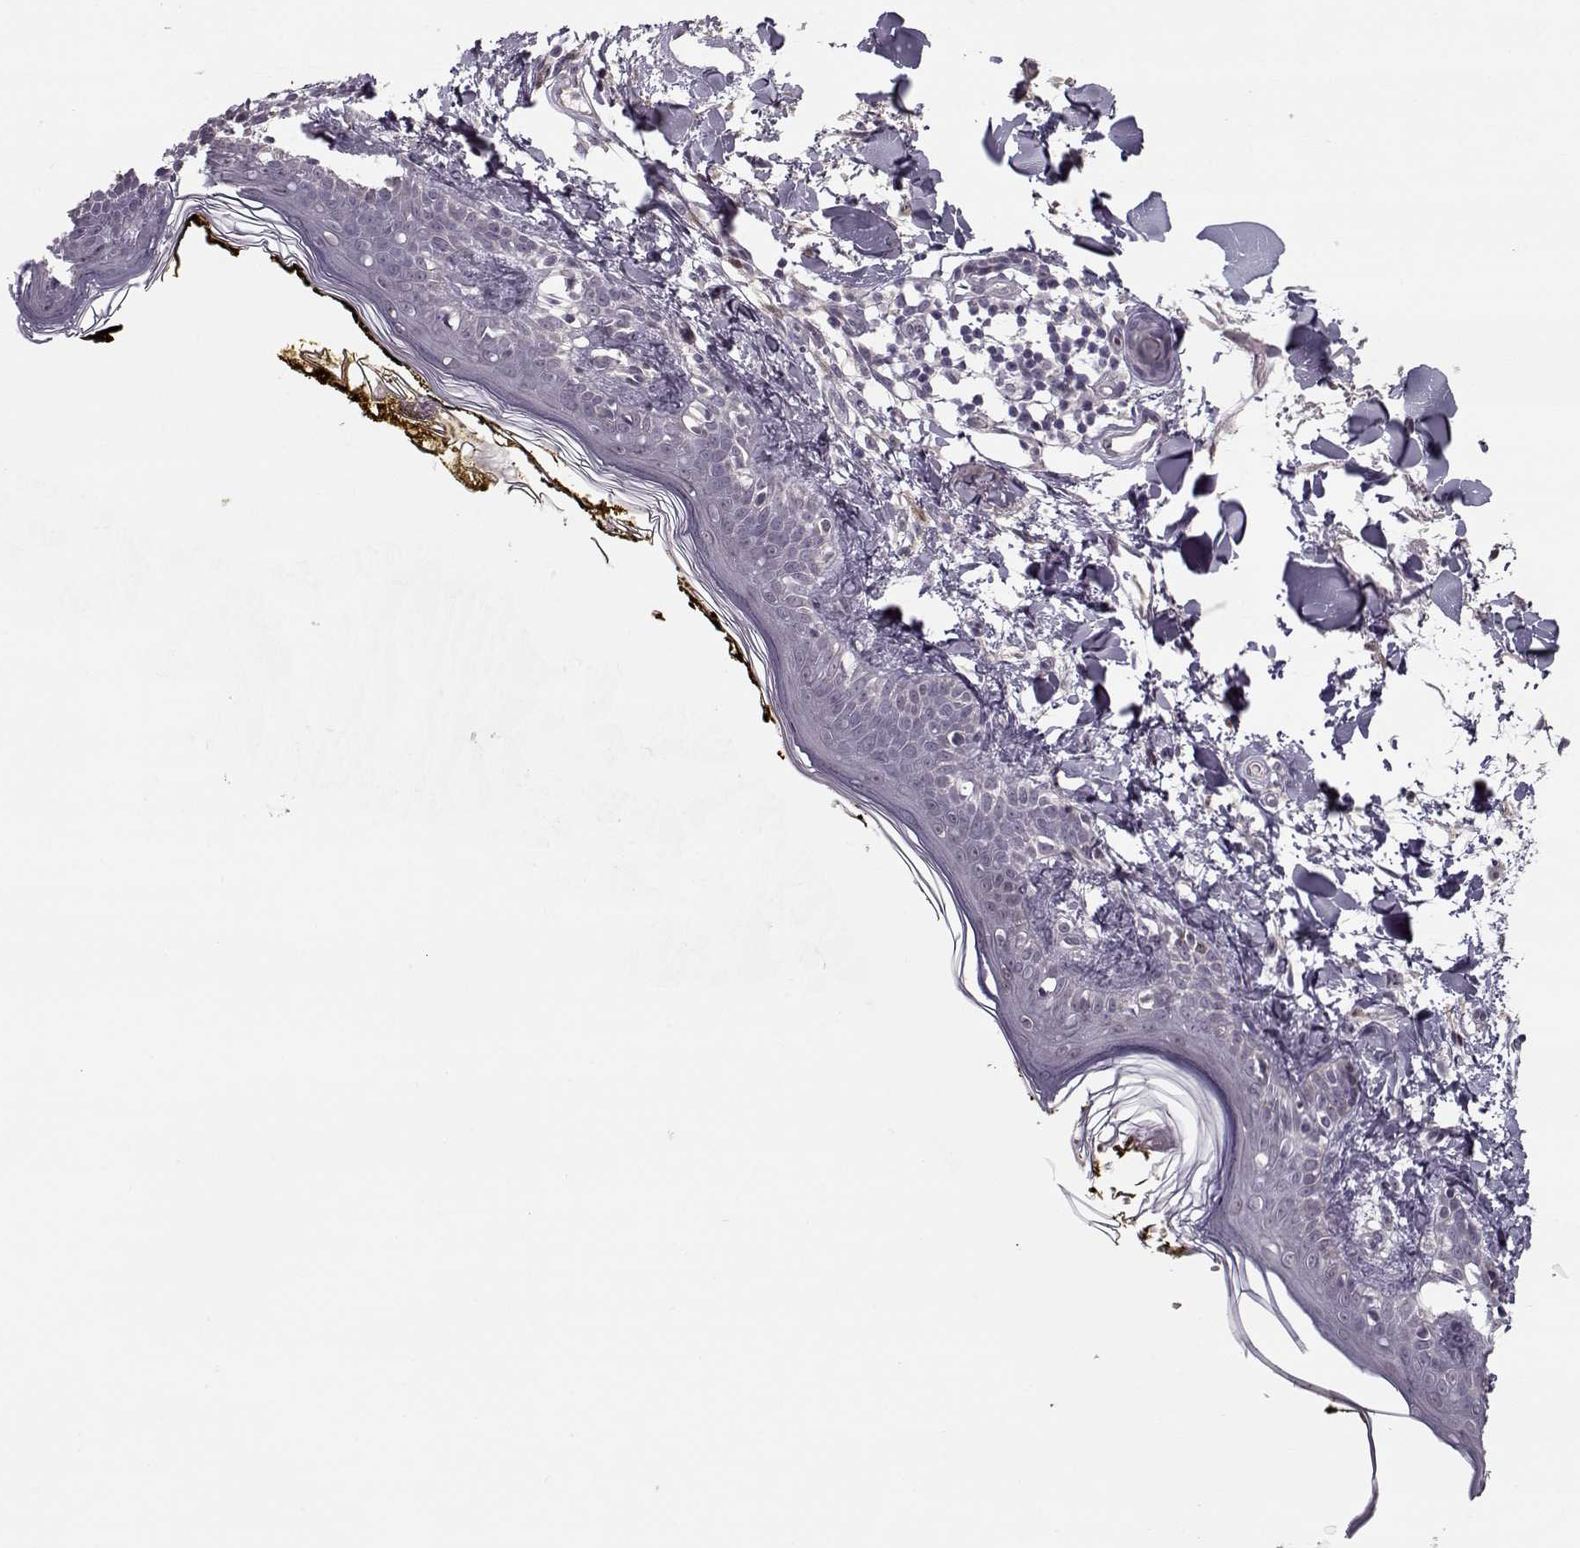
{"staining": {"intensity": "negative", "quantity": "none", "location": "none"}, "tissue": "skin", "cell_type": "Fibroblasts", "image_type": "normal", "snomed": [{"axis": "morphology", "description": "Normal tissue, NOS"}, {"axis": "topography", "description": "Skin"}], "caption": "This is a micrograph of immunohistochemistry staining of unremarkable skin, which shows no staining in fibroblasts. Brightfield microscopy of immunohistochemistry stained with DAB (brown) and hematoxylin (blue), captured at high magnification.", "gene": "DNAI3", "patient": {"sex": "male", "age": 76}}